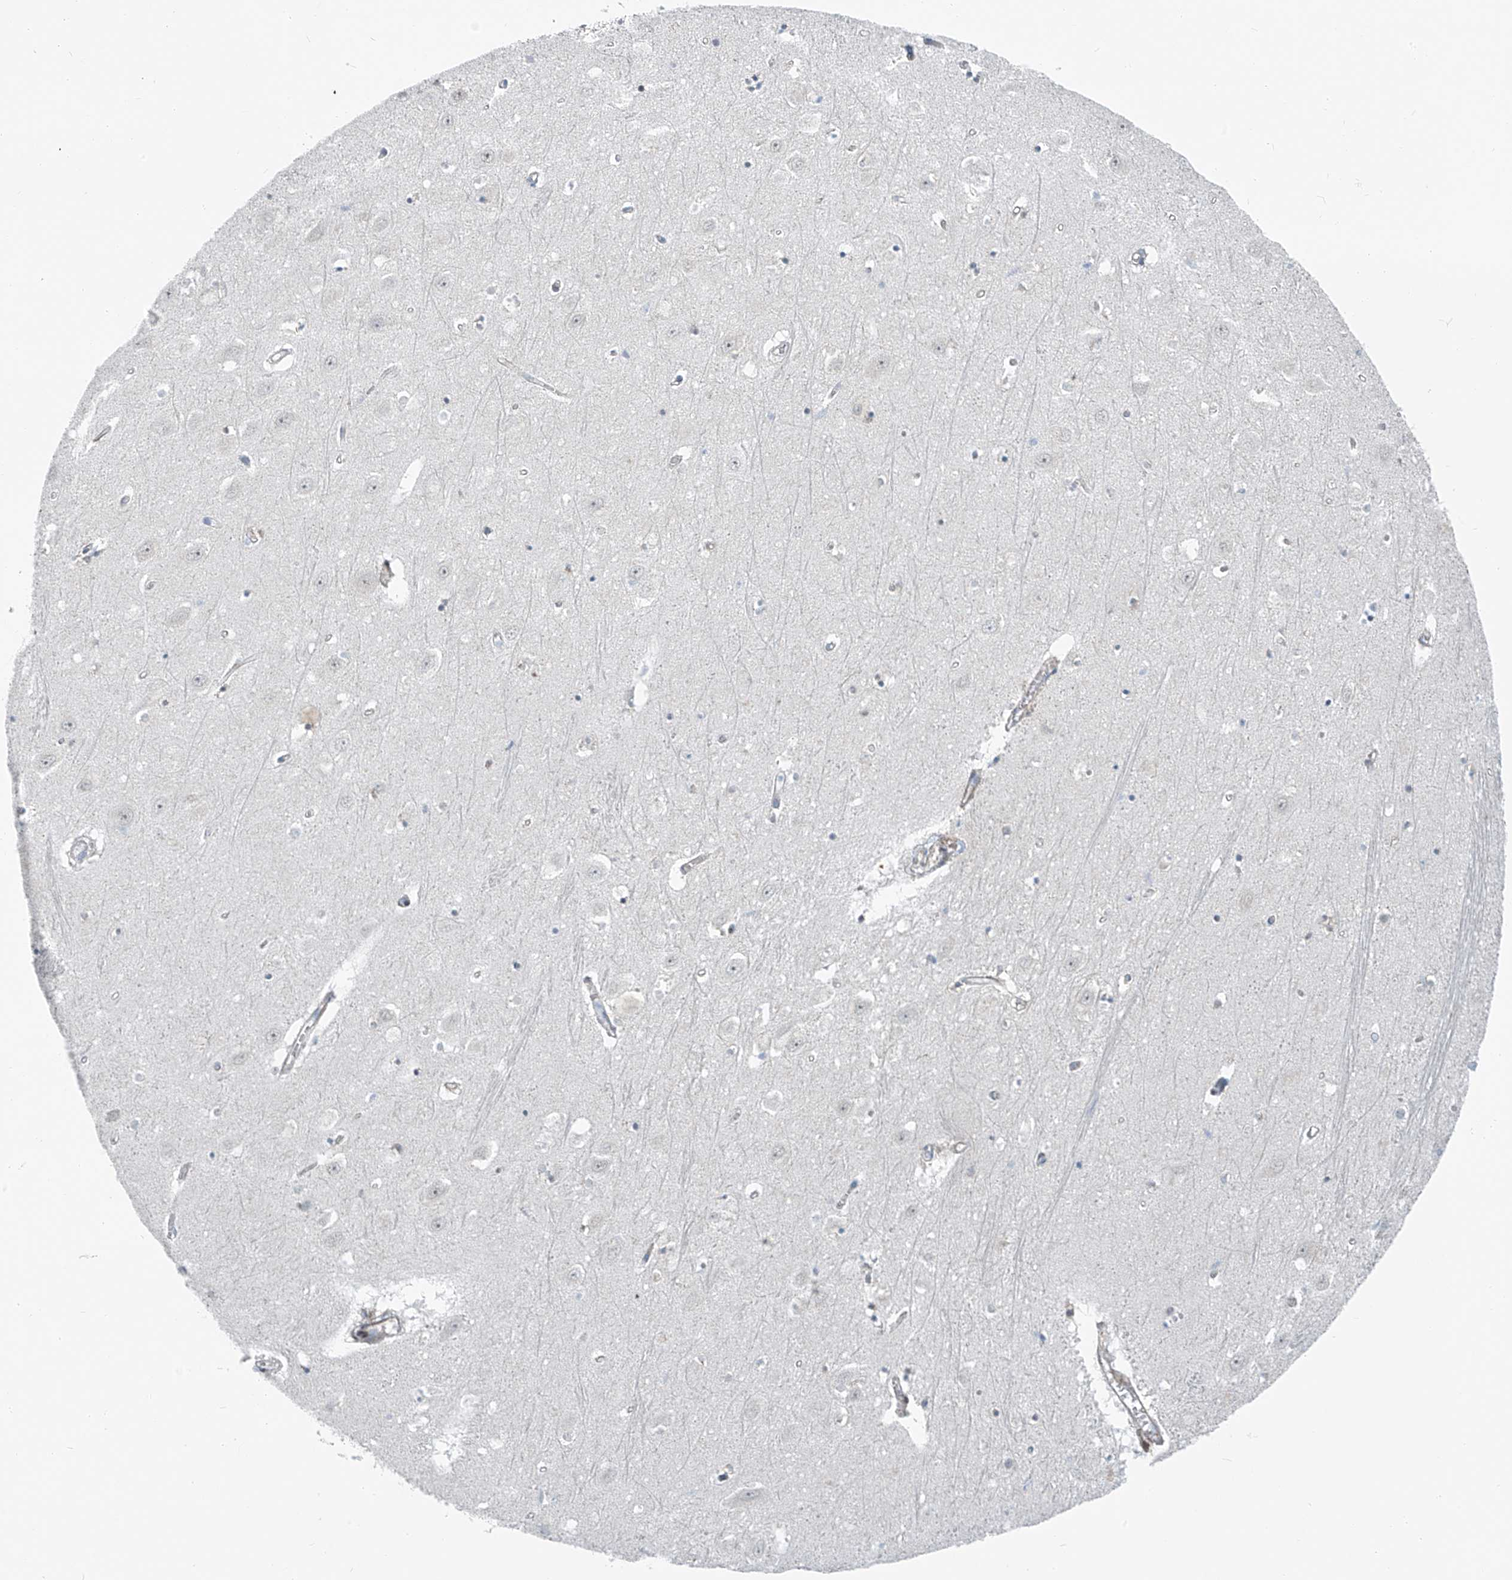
{"staining": {"intensity": "negative", "quantity": "none", "location": "none"}, "tissue": "hippocampus", "cell_type": "Glial cells", "image_type": "normal", "snomed": [{"axis": "morphology", "description": "Normal tissue, NOS"}, {"axis": "topography", "description": "Hippocampus"}], "caption": "This is an immunohistochemistry (IHC) micrograph of unremarkable human hippocampus. There is no expression in glial cells.", "gene": "HIC2", "patient": {"sex": "female", "age": 64}}